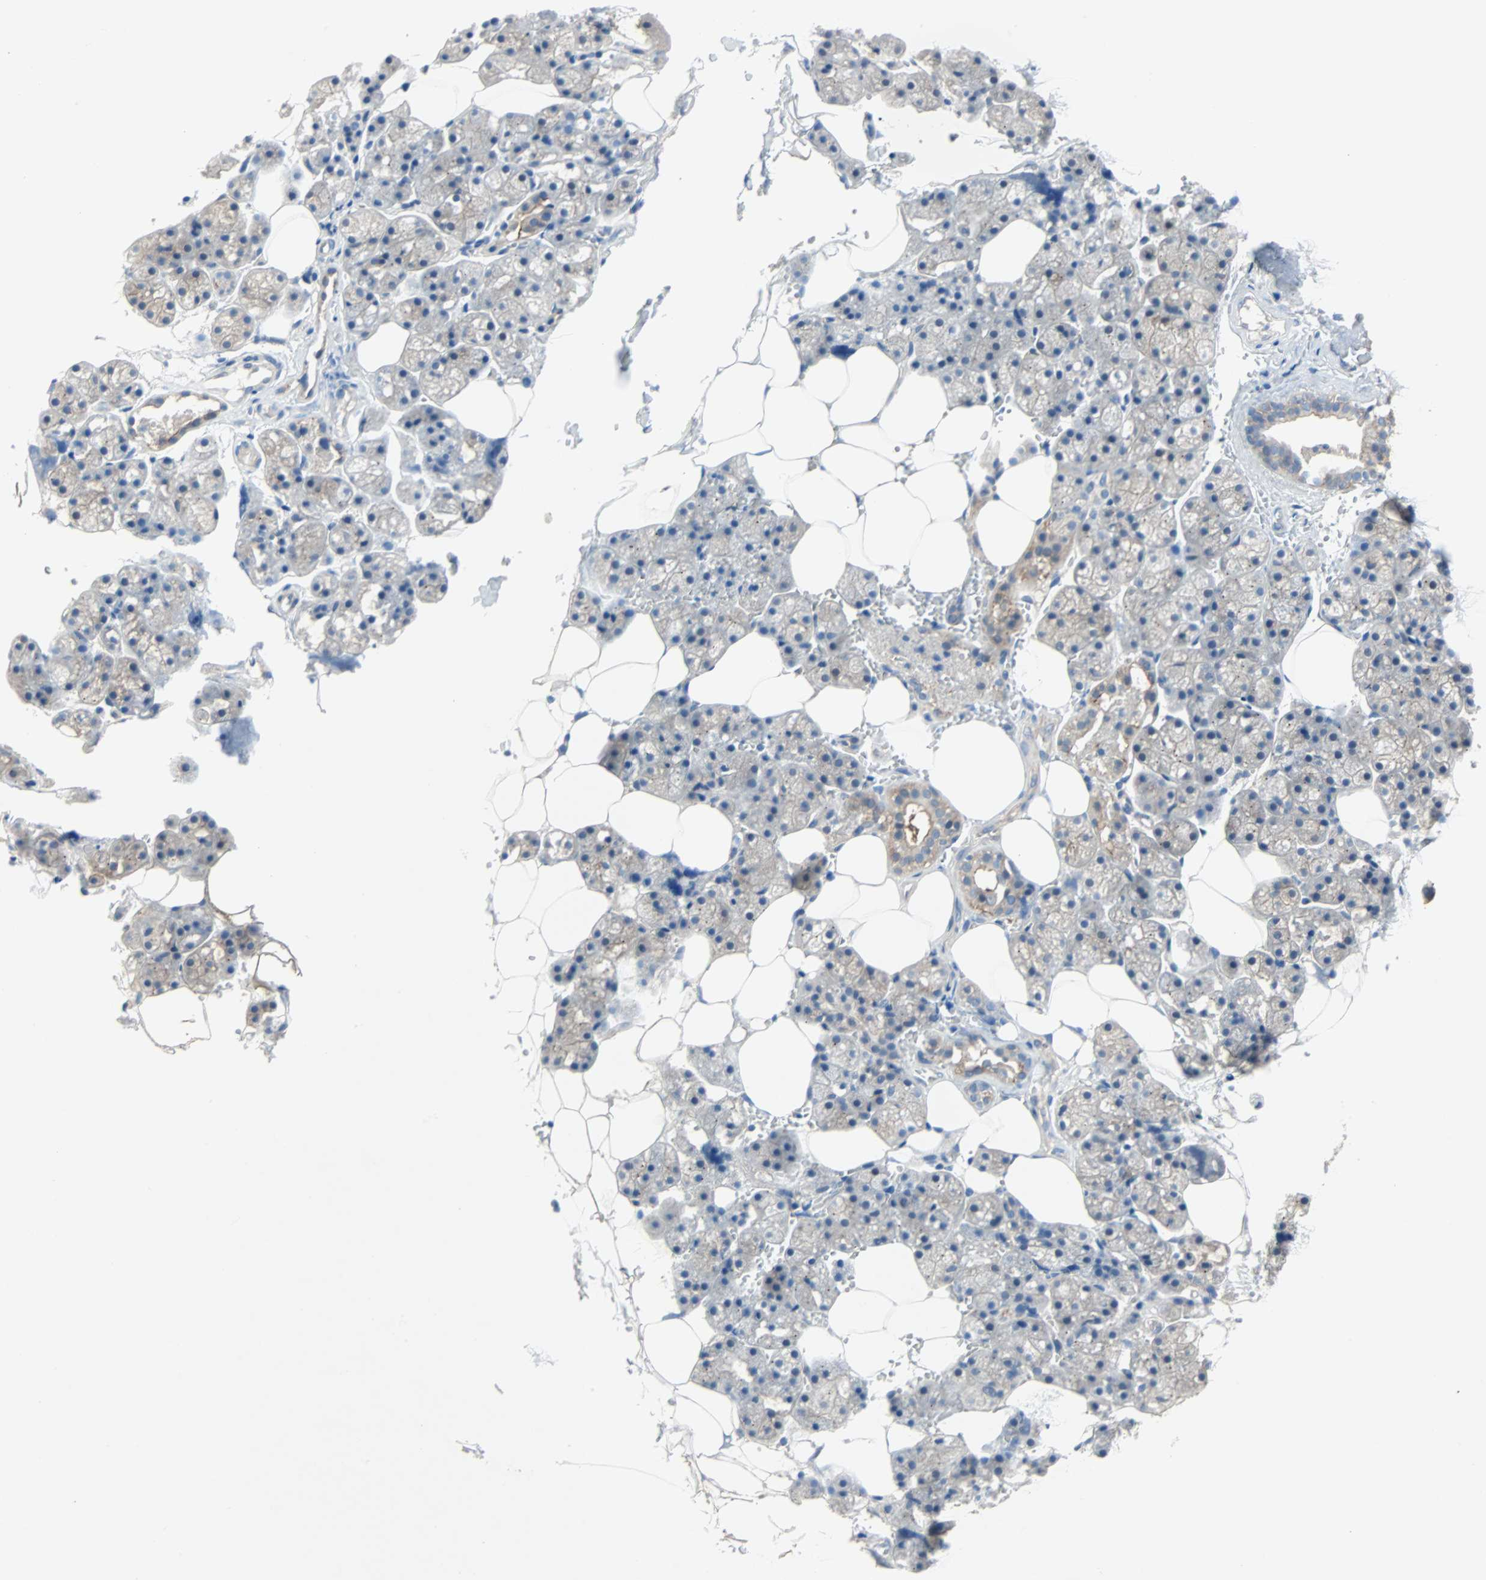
{"staining": {"intensity": "moderate", "quantity": "<25%", "location": "cytoplasmic/membranous"}, "tissue": "salivary gland", "cell_type": "Glandular cells", "image_type": "normal", "snomed": [{"axis": "morphology", "description": "Normal tissue, NOS"}, {"axis": "topography", "description": "Salivary gland"}], "caption": "This image demonstrates immunohistochemistry (IHC) staining of normal human salivary gland, with low moderate cytoplasmic/membranous positivity in approximately <25% of glandular cells.", "gene": "TNFRSF12A", "patient": {"sex": "male", "age": 62}}